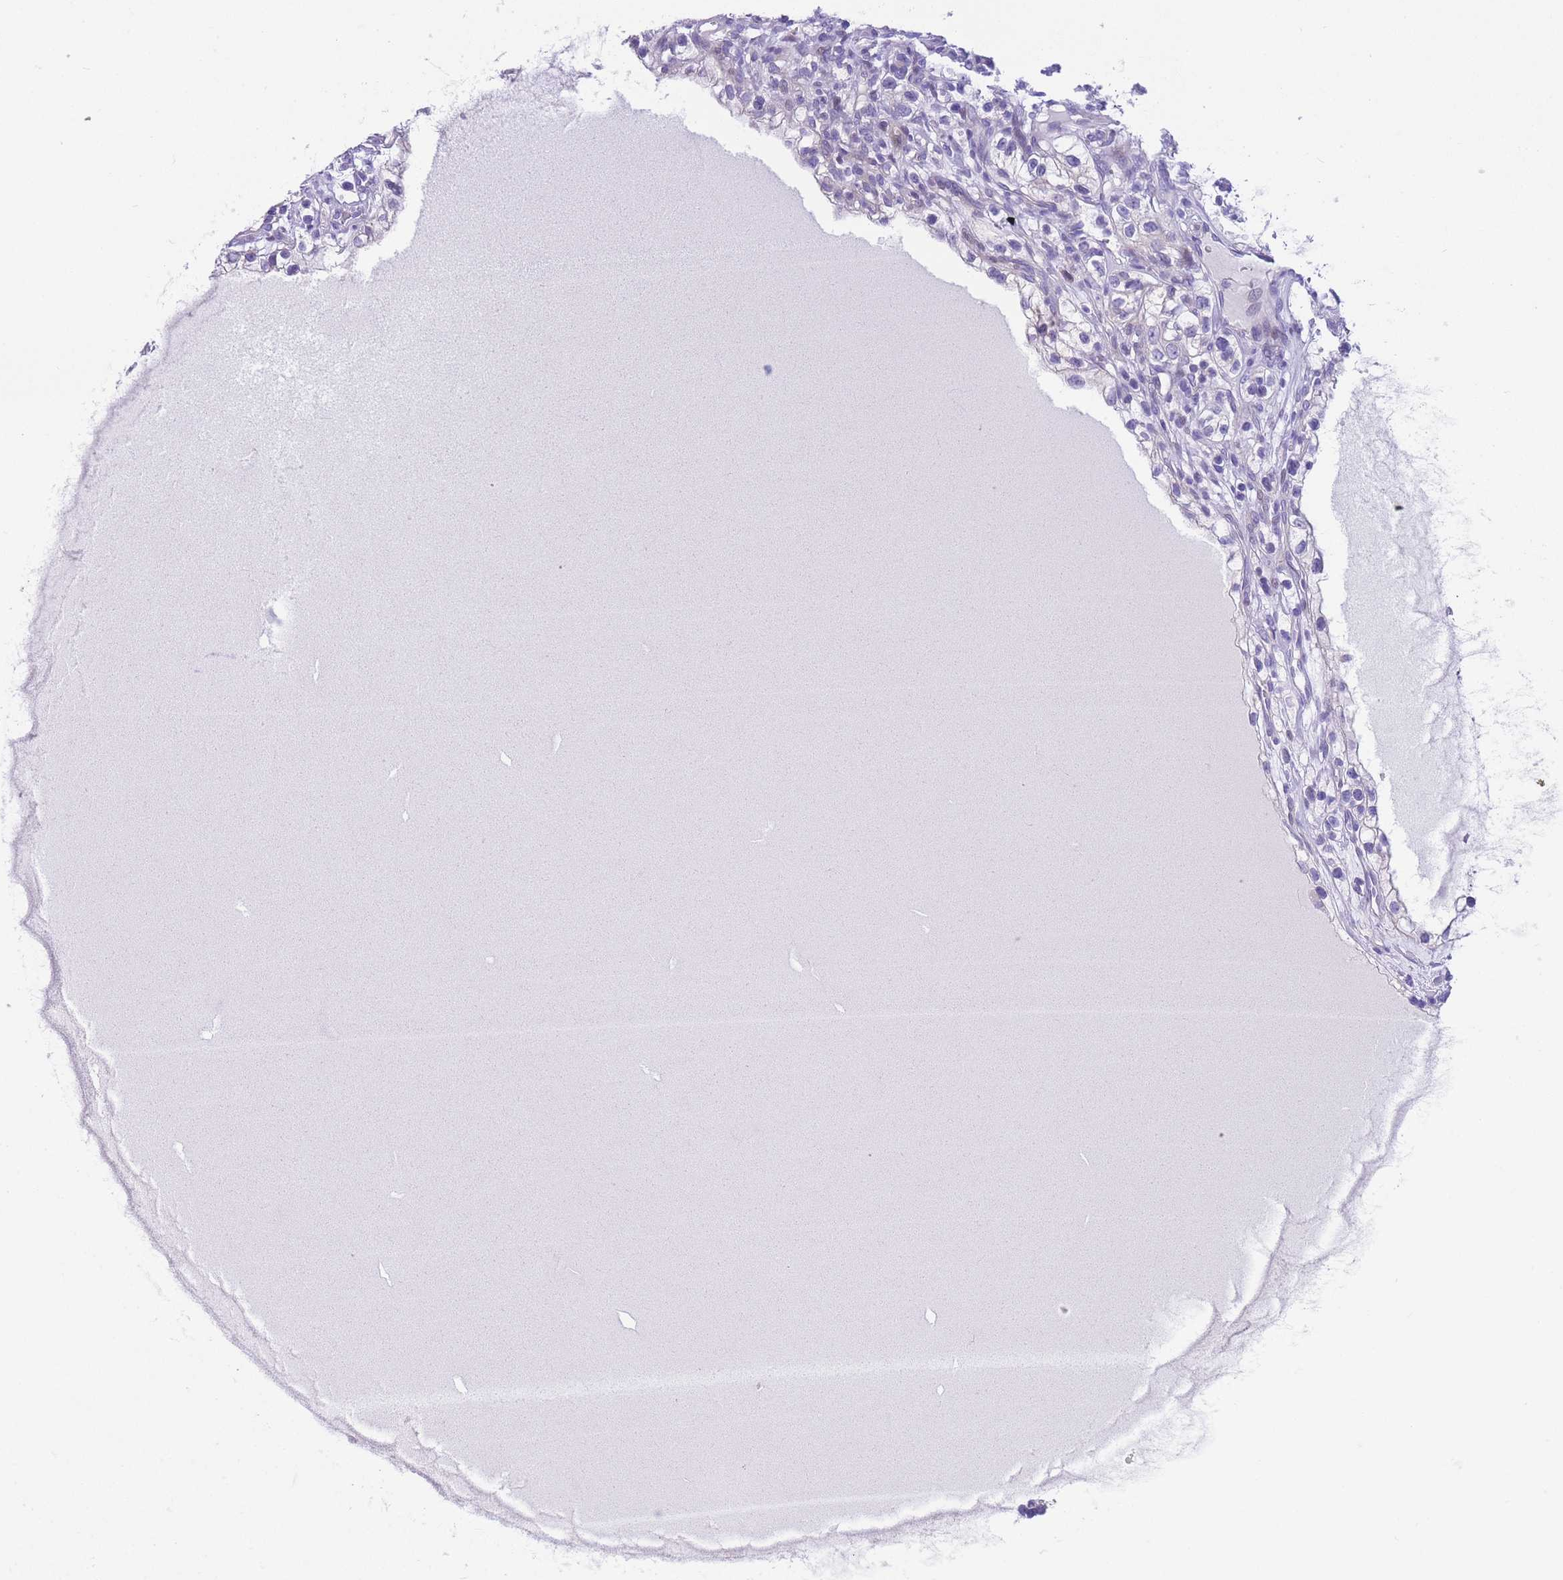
{"staining": {"intensity": "negative", "quantity": "none", "location": "none"}, "tissue": "renal cancer", "cell_type": "Tumor cells", "image_type": "cancer", "snomed": [{"axis": "morphology", "description": "Adenocarcinoma, NOS"}, {"axis": "topography", "description": "Kidney"}], "caption": "Tumor cells are negative for brown protein staining in renal adenocarcinoma.", "gene": "TIFAB", "patient": {"sex": "female", "age": 57}}